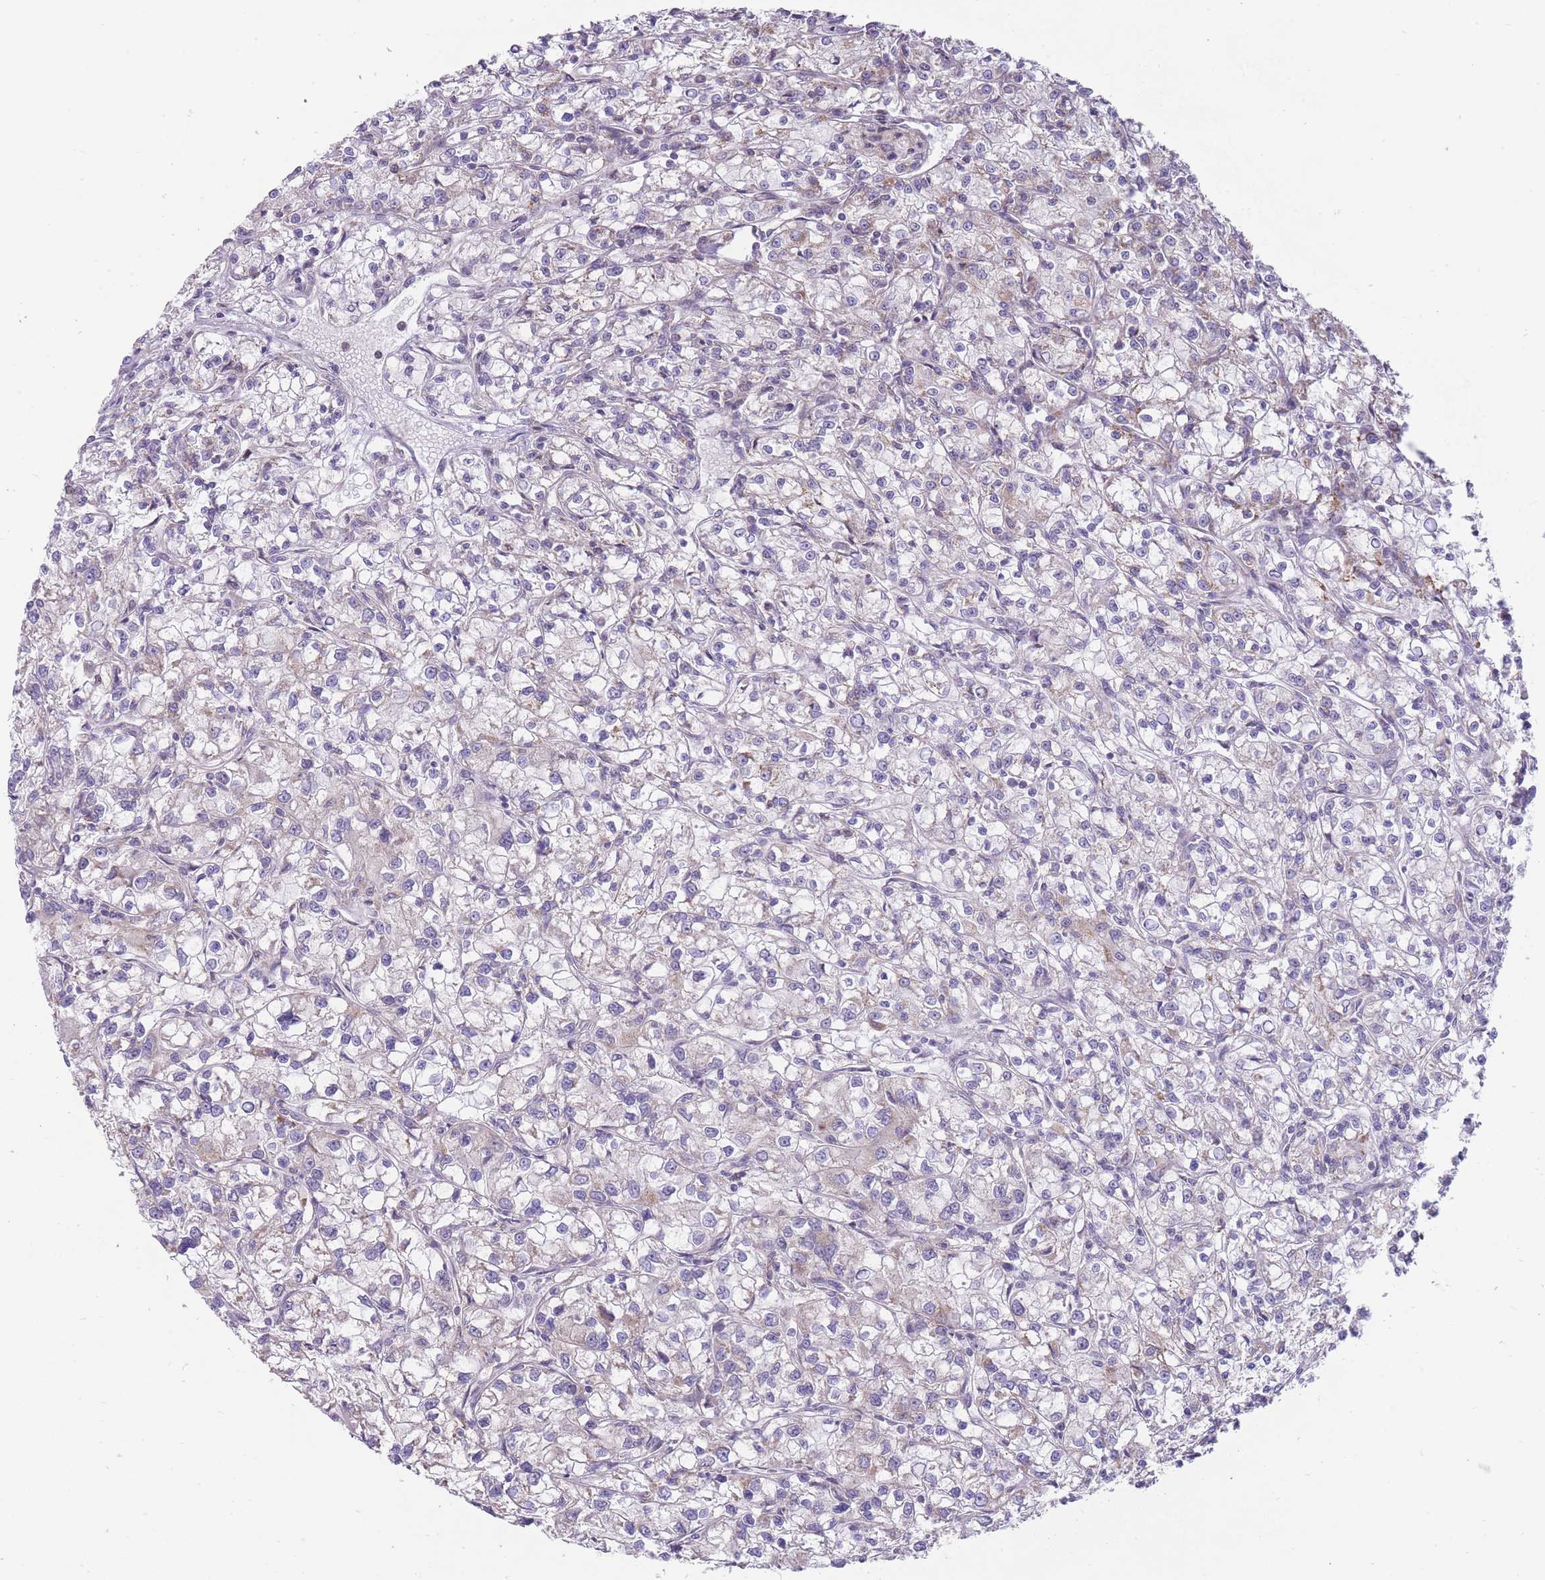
{"staining": {"intensity": "negative", "quantity": "none", "location": "none"}, "tissue": "renal cancer", "cell_type": "Tumor cells", "image_type": "cancer", "snomed": [{"axis": "morphology", "description": "Adenocarcinoma, NOS"}, {"axis": "topography", "description": "Kidney"}], "caption": "This image is of renal cancer (adenocarcinoma) stained with IHC to label a protein in brown with the nuclei are counter-stained blue. There is no expression in tumor cells.", "gene": "NELL1", "patient": {"sex": "female", "age": 59}}